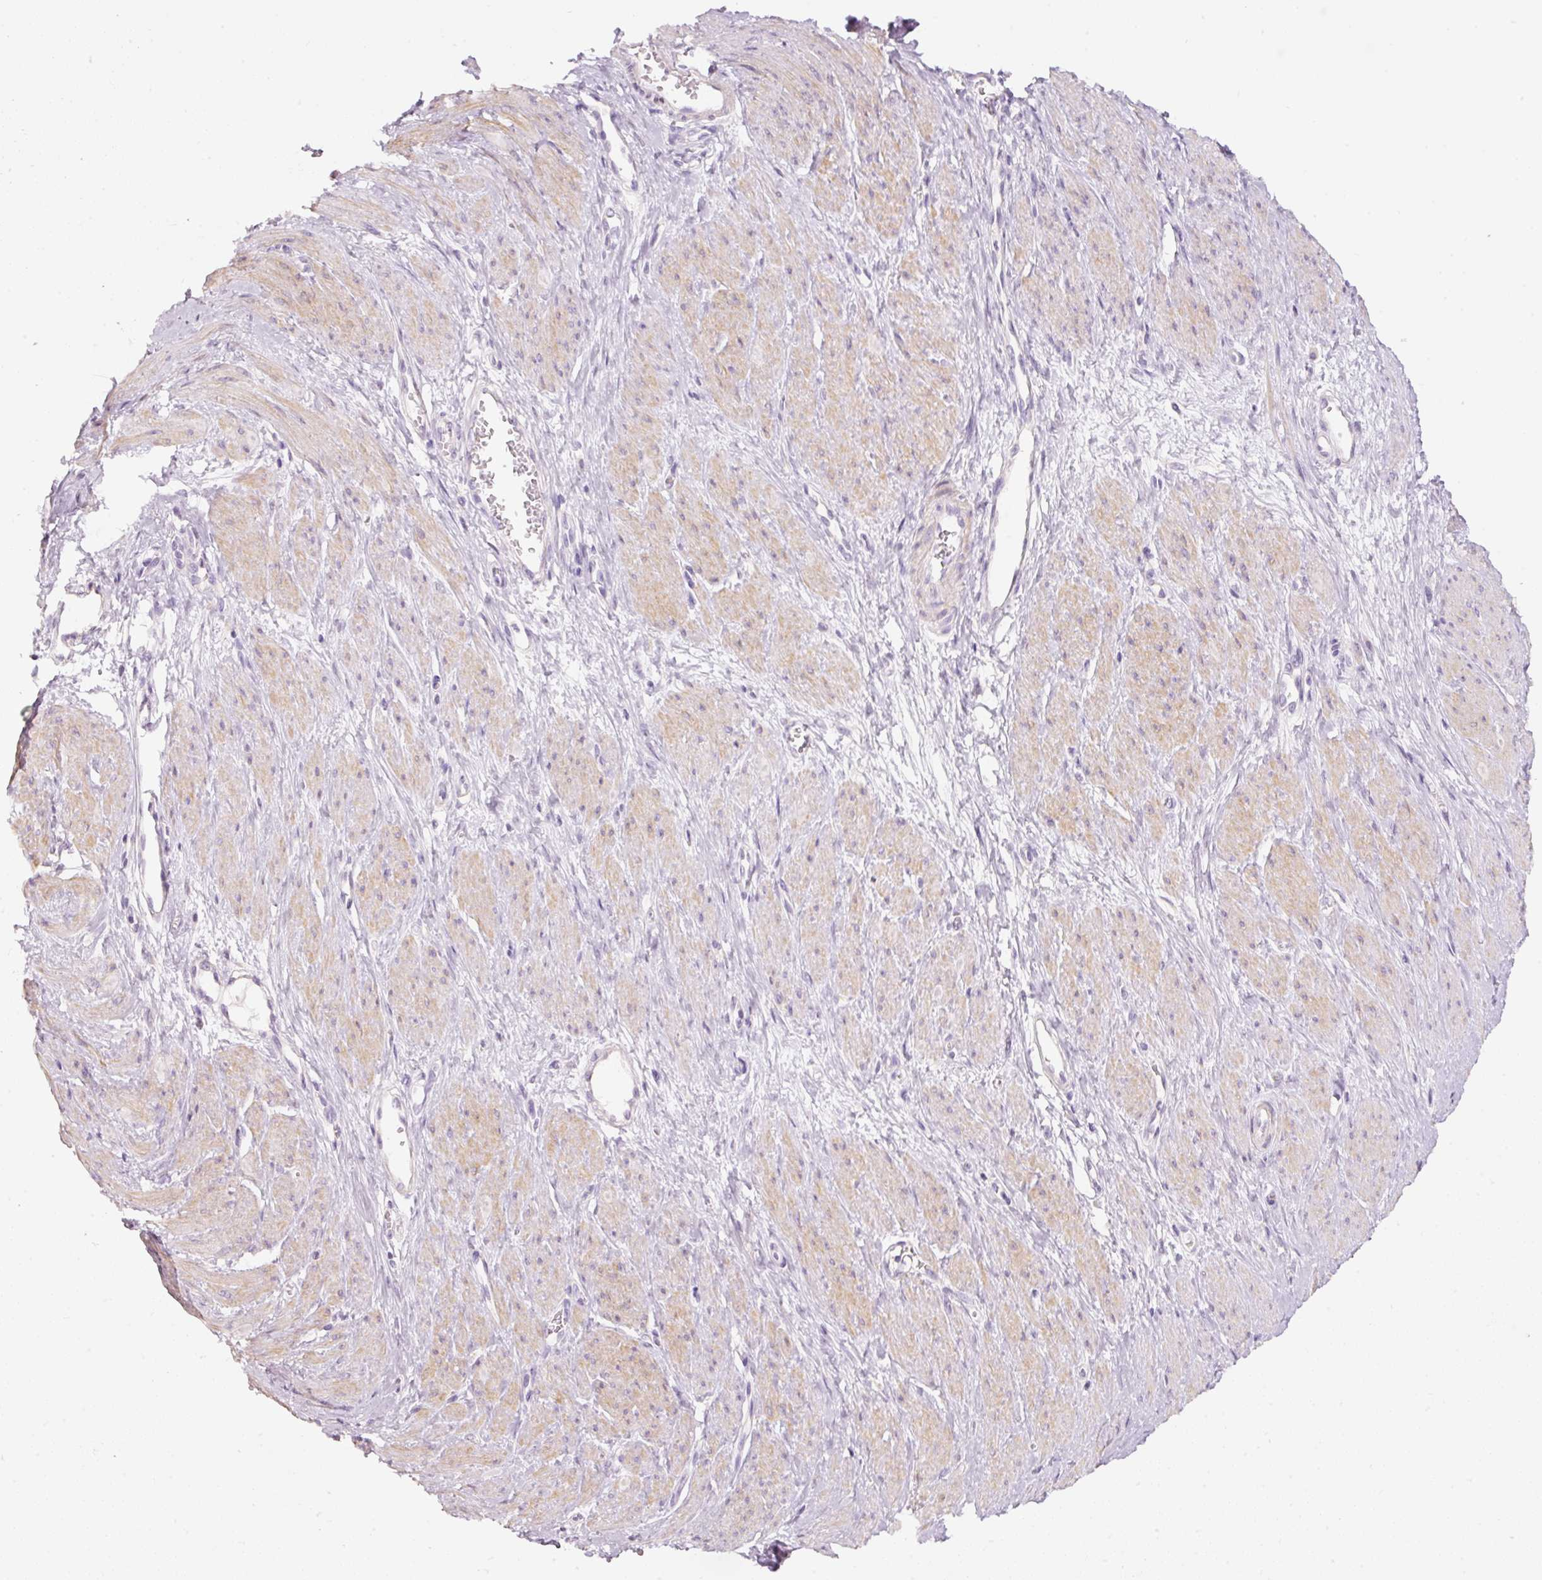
{"staining": {"intensity": "weak", "quantity": "25%-75%", "location": "cytoplasmic/membranous"}, "tissue": "smooth muscle", "cell_type": "Smooth muscle cells", "image_type": "normal", "snomed": [{"axis": "morphology", "description": "Normal tissue, NOS"}, {"axis": "topography", "description": "Smooth muscle"}, {"axis": "topography", "description": "Uterus"}], "caption": "Immunohistochemical staining of normal human smooth muscle displays low levels of weak cytoplasmic/membranous positivity in about 25%-75% of smooth muscle cells.", "gene": "PDXDC1", "patient": {"sex": "female", "age": 39}}